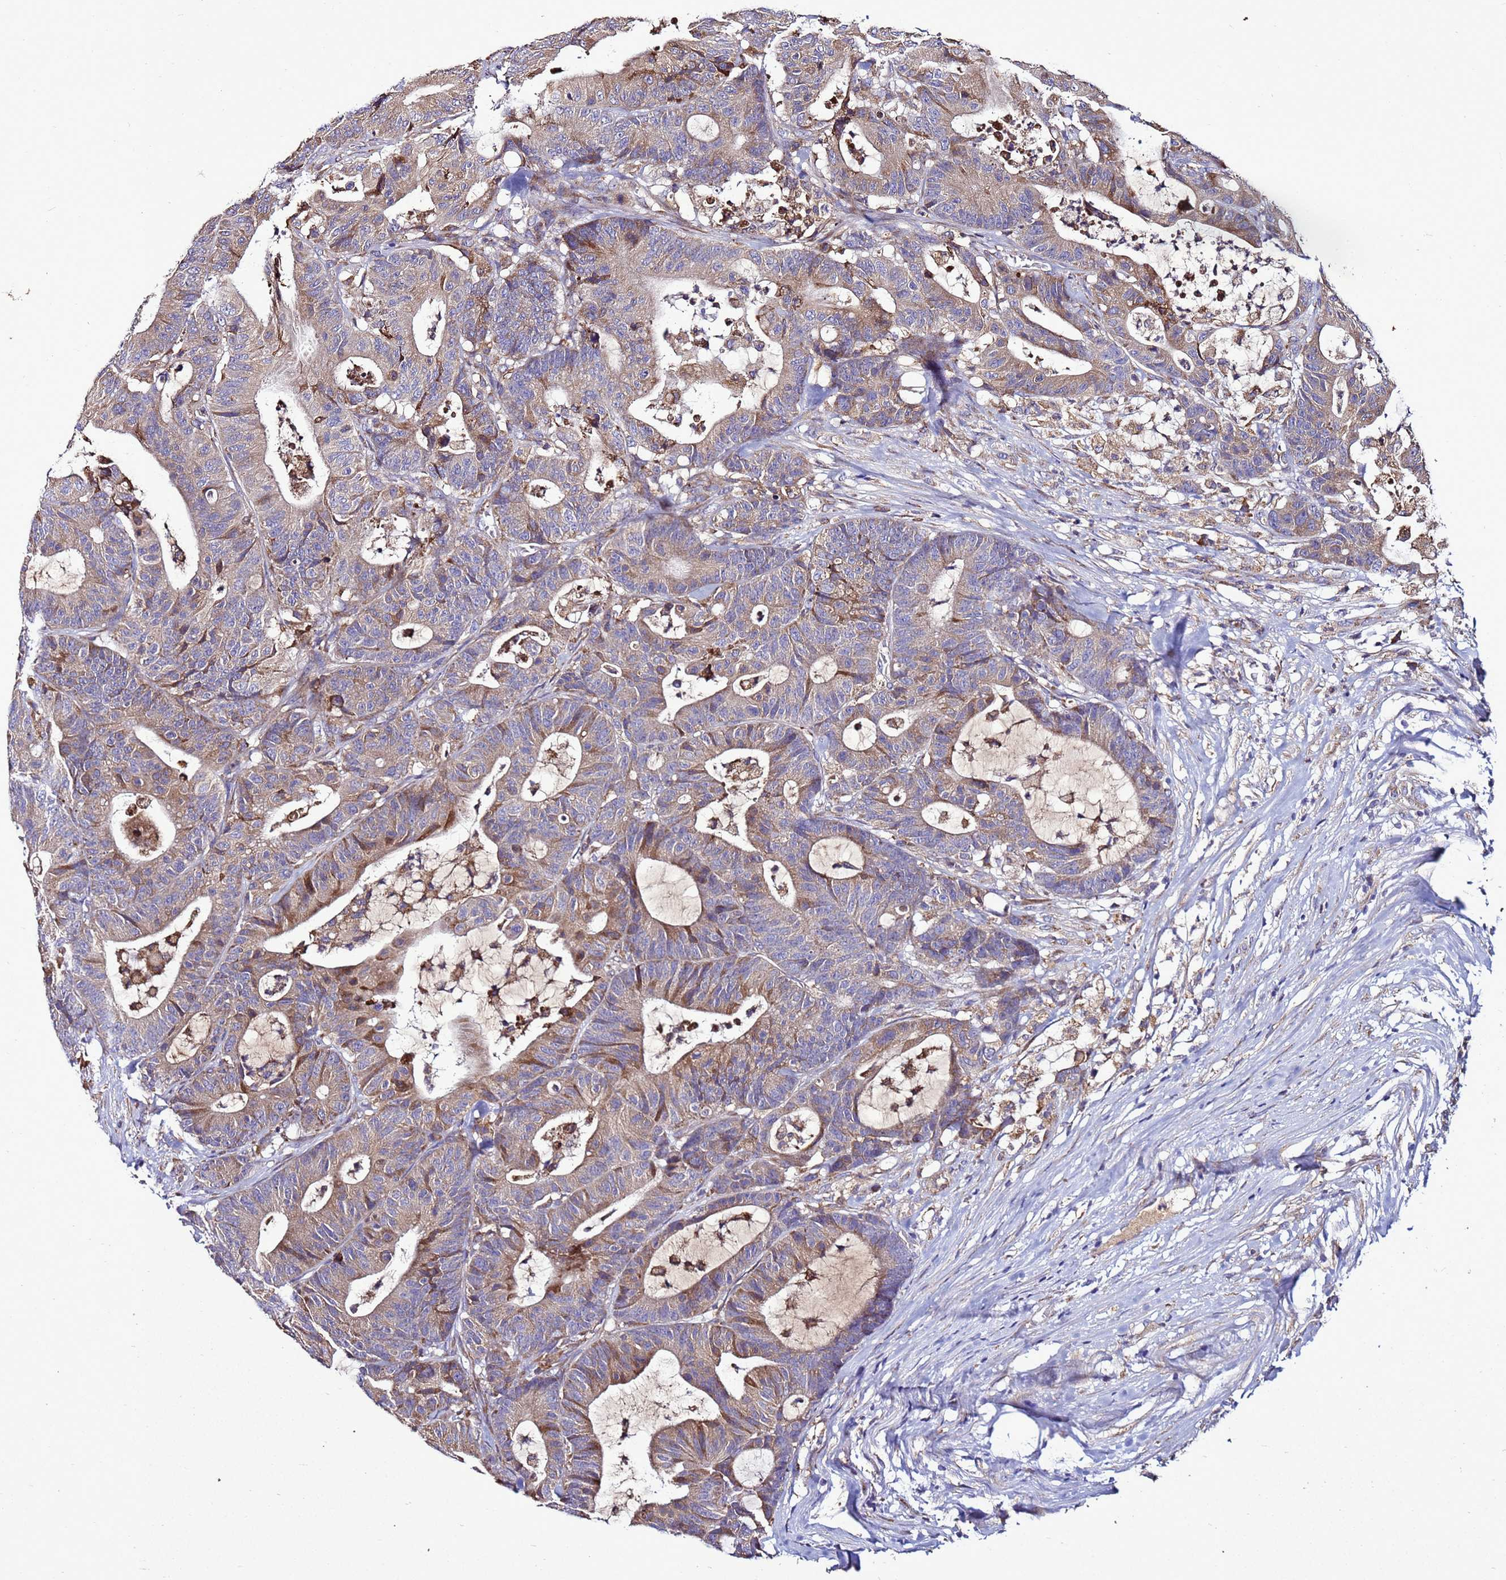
{"staining": {"intensity": "moderate", "quantity": "<25%", "location": "cytoplasmic/membranous"}, "tissue": "colorectal cancer", "cell_type": "Tumor cells", "image_type": "cancer", "snomed": [{"axis": "morphology", "description": "Adenocarcinoma, NOS"}, {"axis": "topography", "description": "Colon"}], "caption": "About <25% of tumor cells in human colorectal adenocarcinoma reveal moderate cytoplasmic/membranous protein expression as visualized by brown immunohistochemical staining.", "gene": "ANTKMT", "patient": {"sex": "female", "age": 84}}